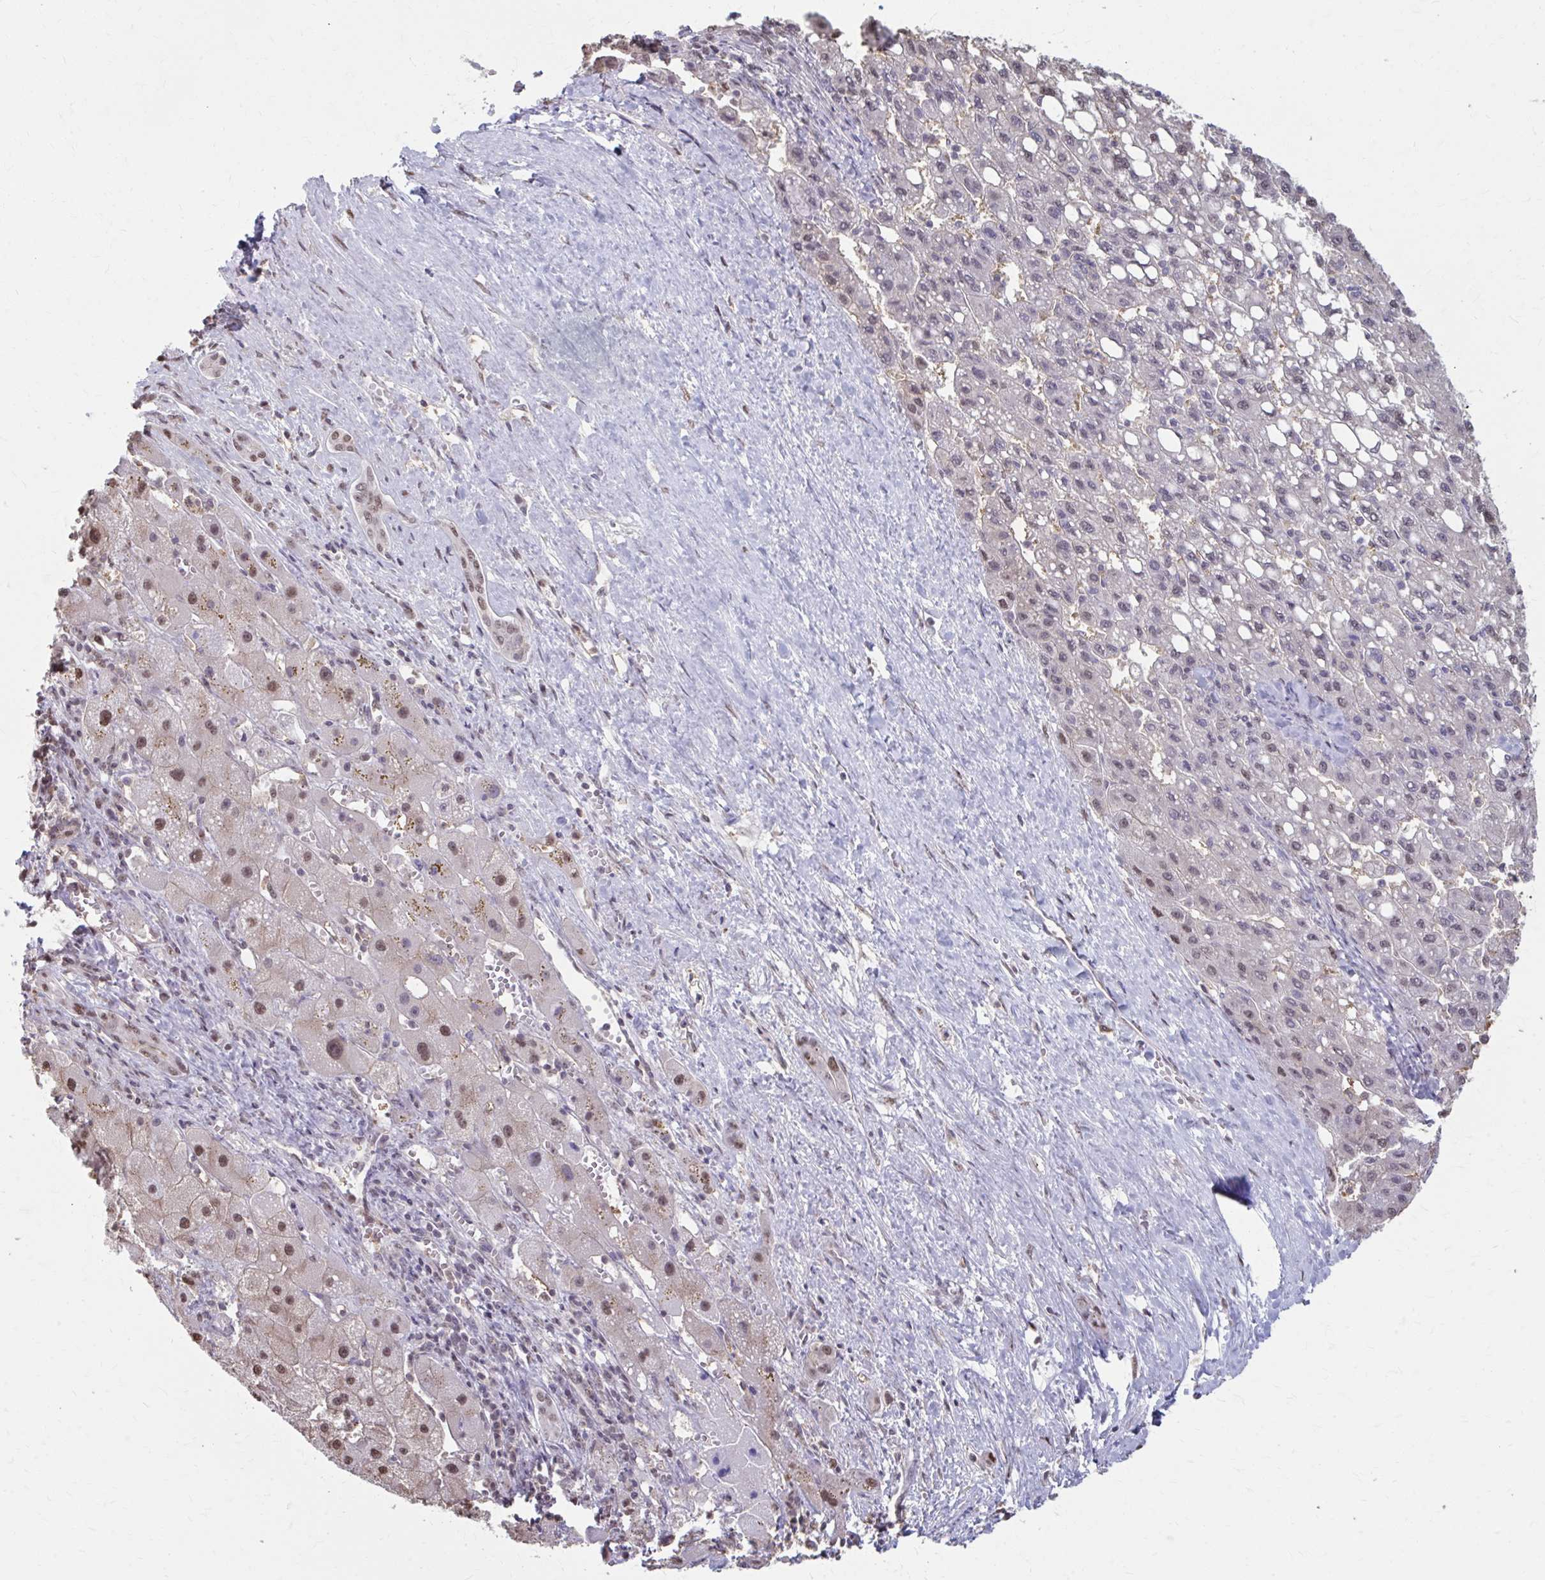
{"staining": {"intensity": "weak", "quantity": "<25%", "location": "nuclear"}, "tissue": "liver cancer", "cell_type": "Tumor cells", "image_type": "cancer", "snomed": [{"axis": "morphology", "description": "Carcinoma, Hepatocellular, NOS"}, {"axis": "topography", "description": "Liver"}], "caption": "The immunohistochemistry micrograph has no significant staining in tumor cells of liver cancer tissue.", "gene": "ING4", "patient": {"sex": "female", "age": 82}}